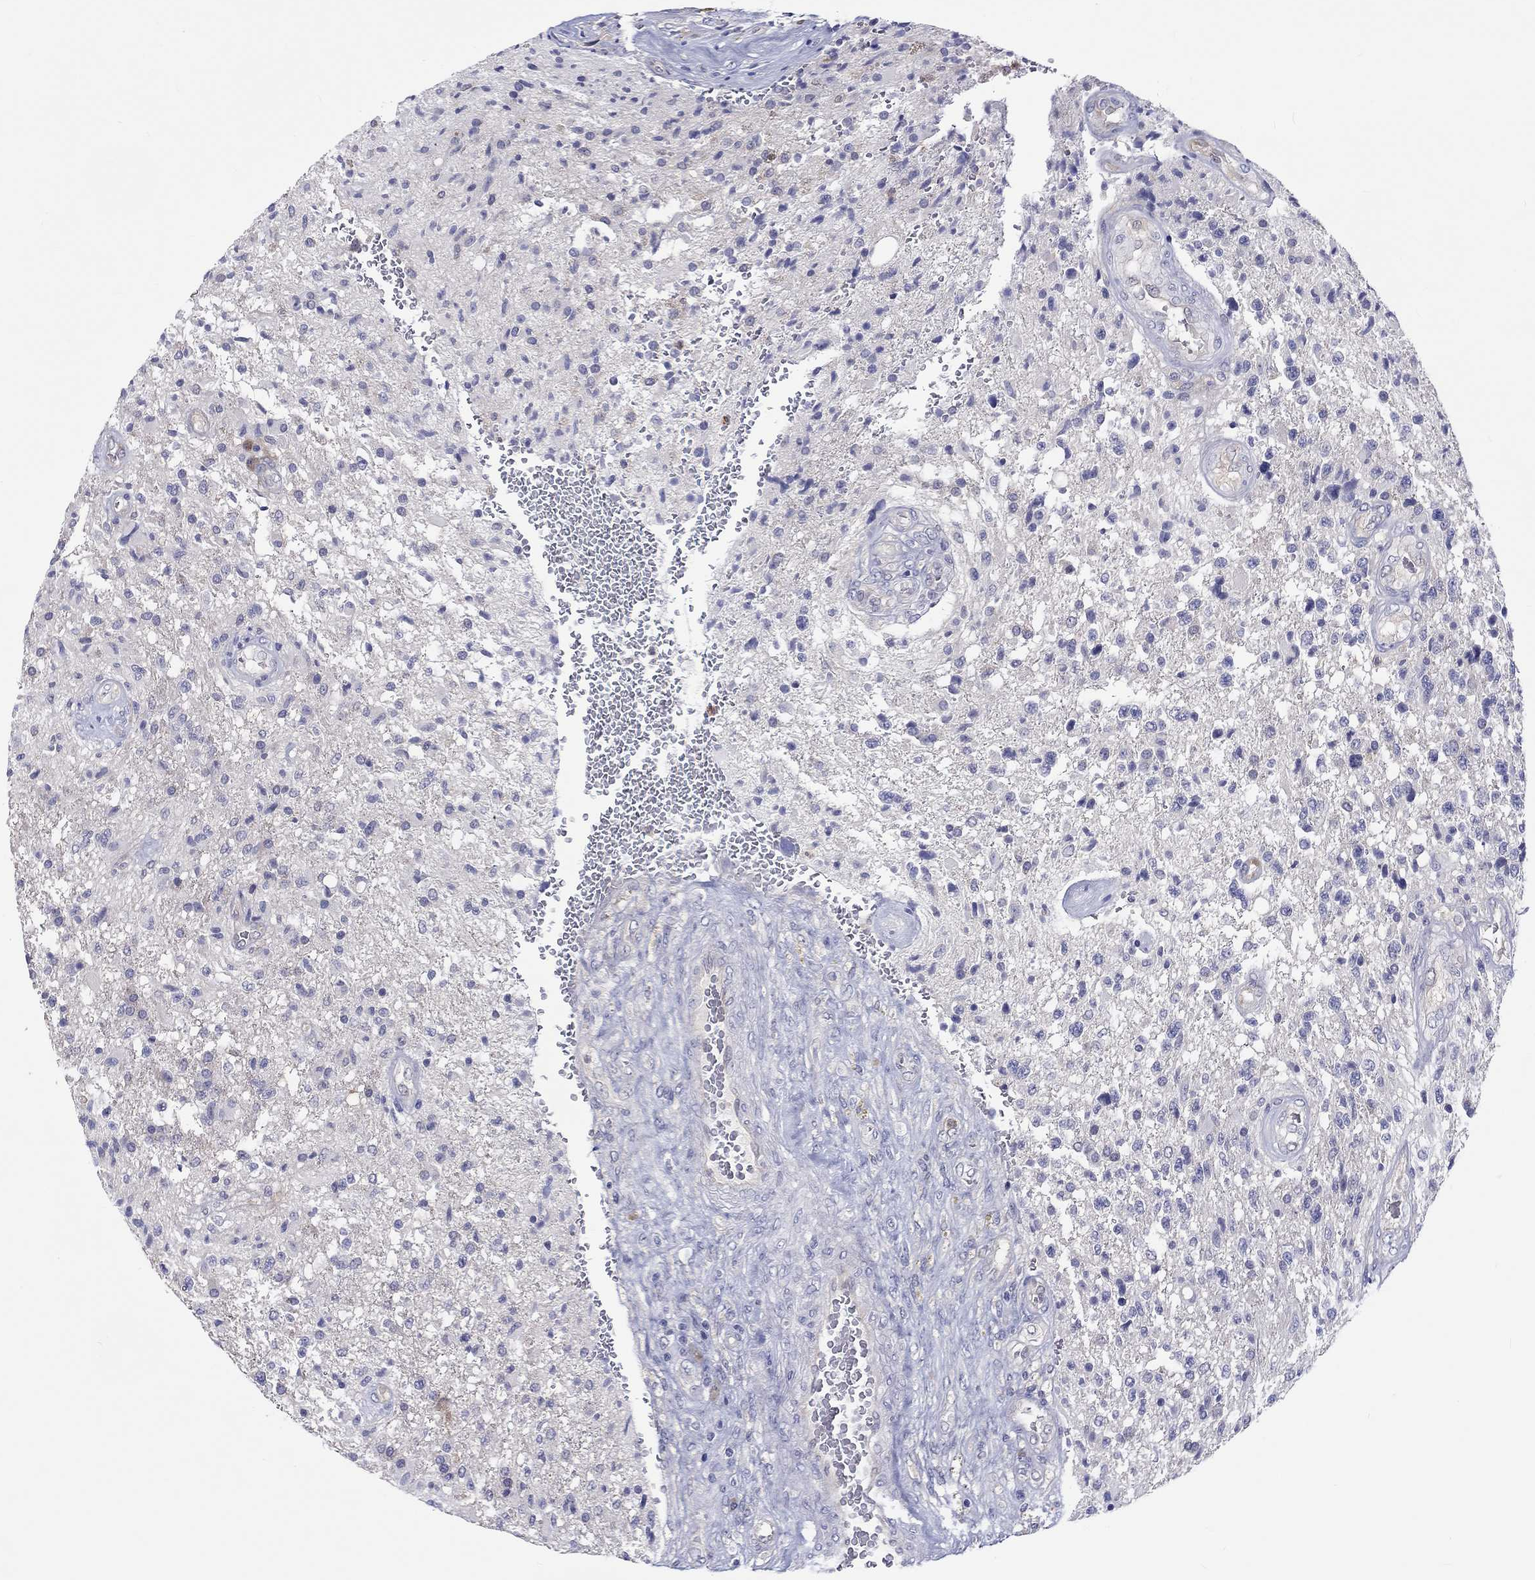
{"staining": {"intensity": "negative", "quantity": "none", "location": "none"}, "tissue": "glioma", "cell_type": "Tumor cells", "image_type": "cancer", "snomed": [{"axis": "morphology", "description": "Glioma, malignant, High grade"}, {"axis": "topography", "description": "Brain"}], "caption": "A histopathology image of malignant glioma (high-grade) stained for a protein shows no brown staining in tumor cells.", "gene": "ABCG4", "patient": {"sex": "male", "age": 56}}